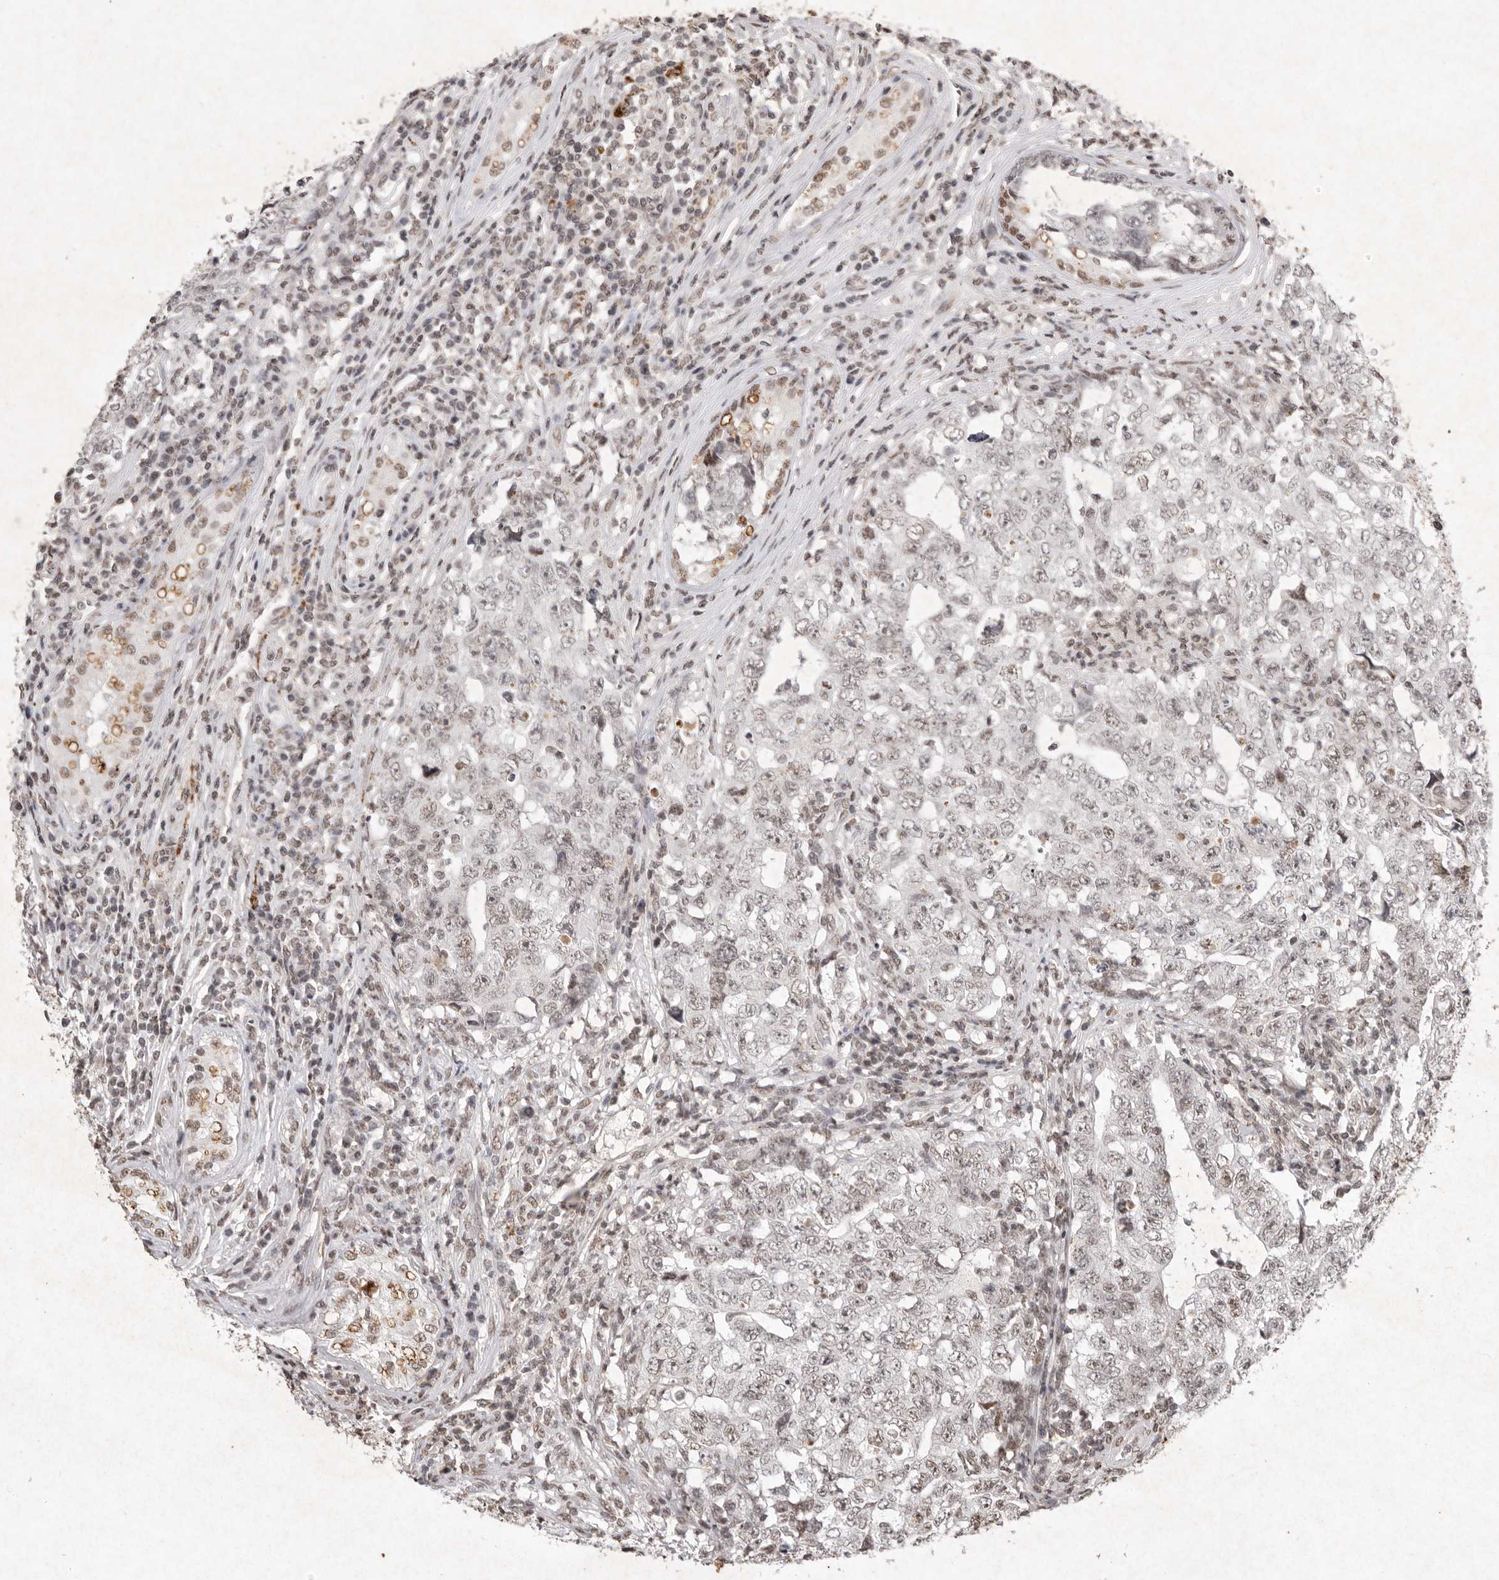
{"staining": {"intensity": "negative", "quantity": "none", "location": "none"}, "tissue": "testis cancer", "cell_type": "Tumor cells", "image_type": "cancer", "snomed": [{"axis": "morphology", "description": "Carcinoma, Embryonal, NOS"}, {"axis": "topography", "description": "Testis"}], "caption": "This is an immunohistochemistry (IHC) histopathology image of testis embryonal carcinoma. There is no positivity in tumor cells.", "gene": "NKX3-2", "patient": {"sex": "male", "age": 26}}